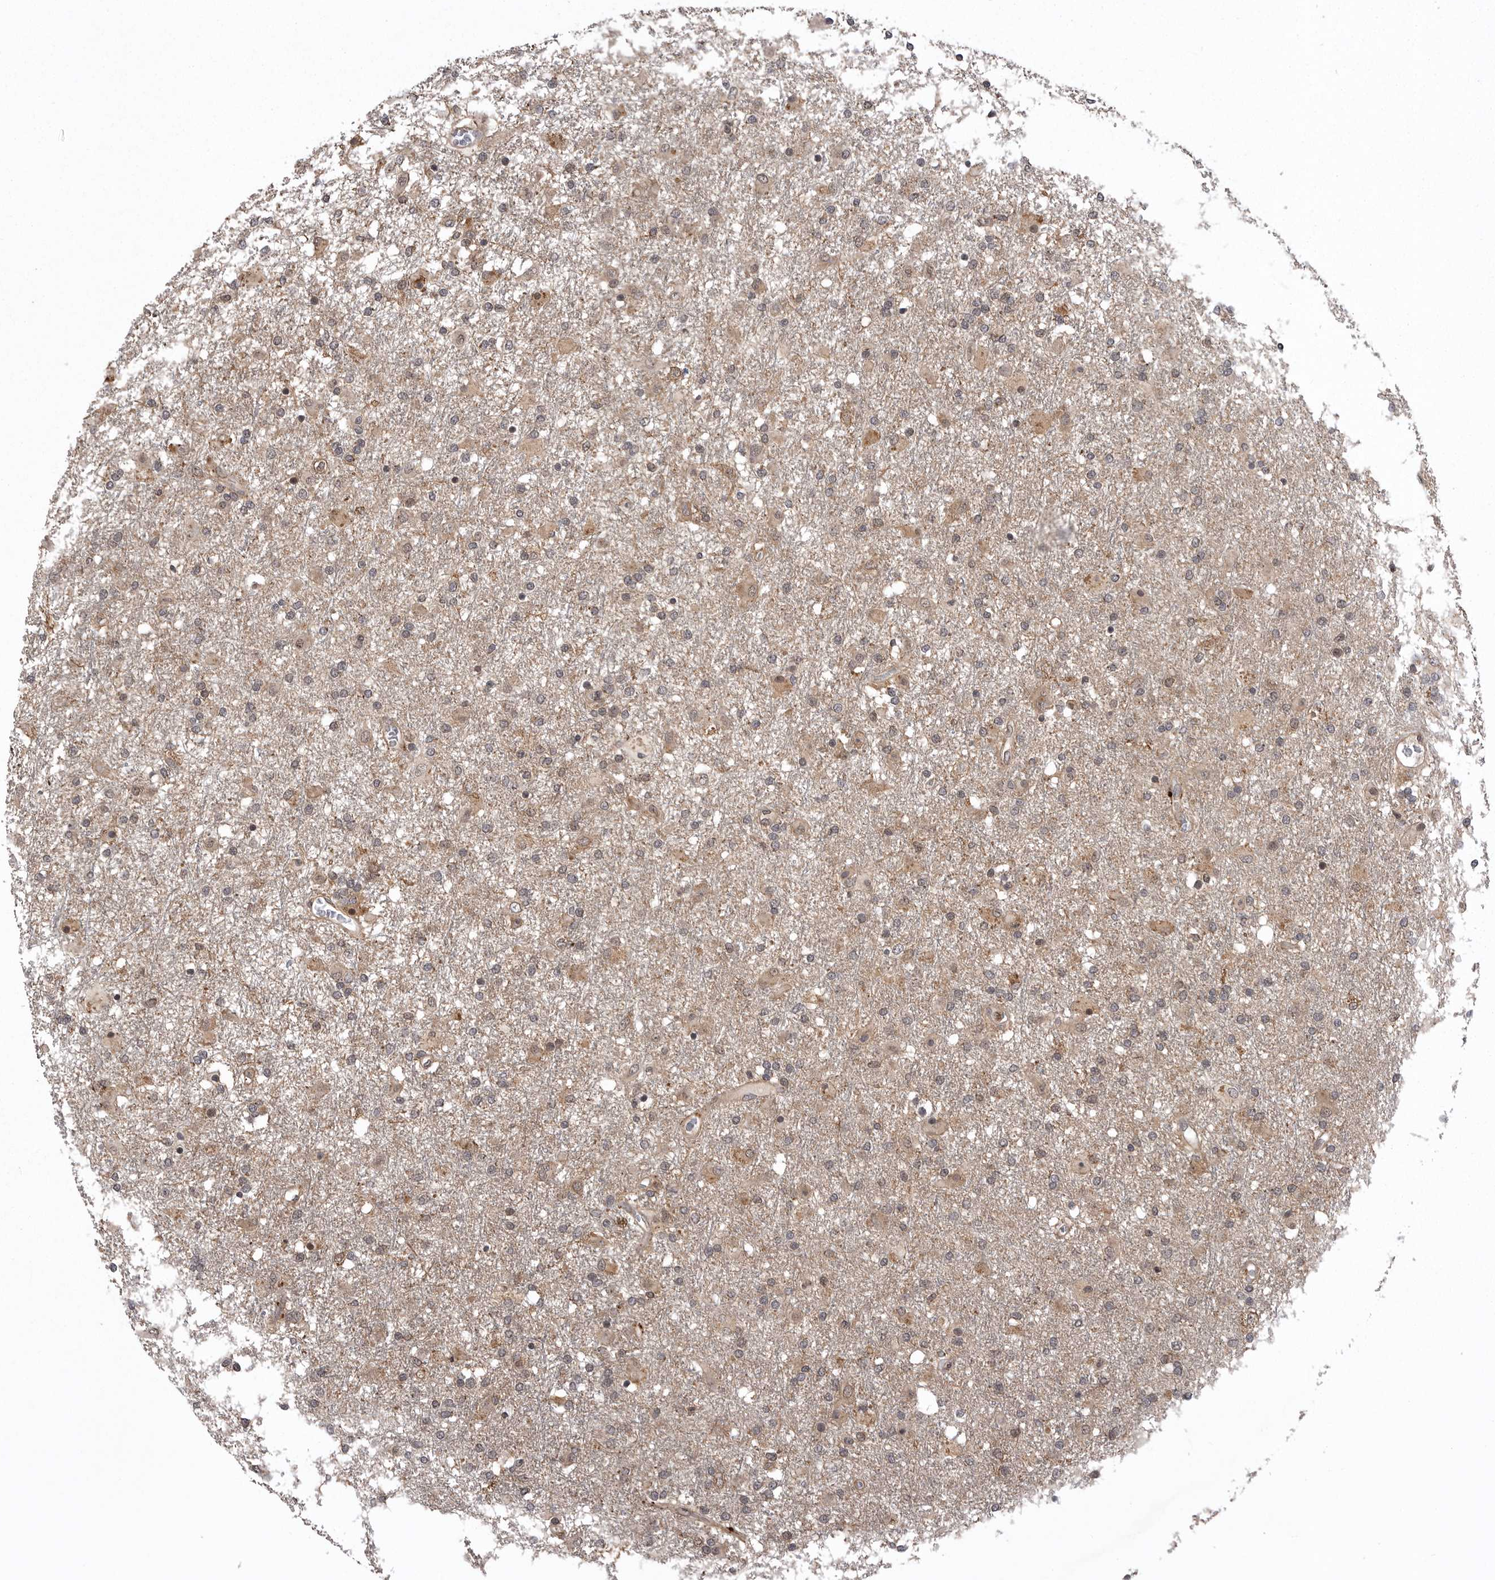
{"staining": {"intensity": "weak", "quantity": "25%-75%", "location": "cytoplasmic/membranous,nuclear"}, "tissue": "glioma", "cell_type": "Tumor cells", "image_type": "cancer", "snomed": [{"axis": "morphology", "description": "Glioma, malignant, Low grade"}, {"axis": "topography", "description": "Brain"}], "caption": "A high-resolution image shows immunohistochemistry staining of malignant glioma (low-grade), which shows weak cytoplasmic/membranous and nuclear positivity in about 25%-75% of tumor cells.", "gene": "AOAH", "patient": {"sex": "male", "age": 65}}